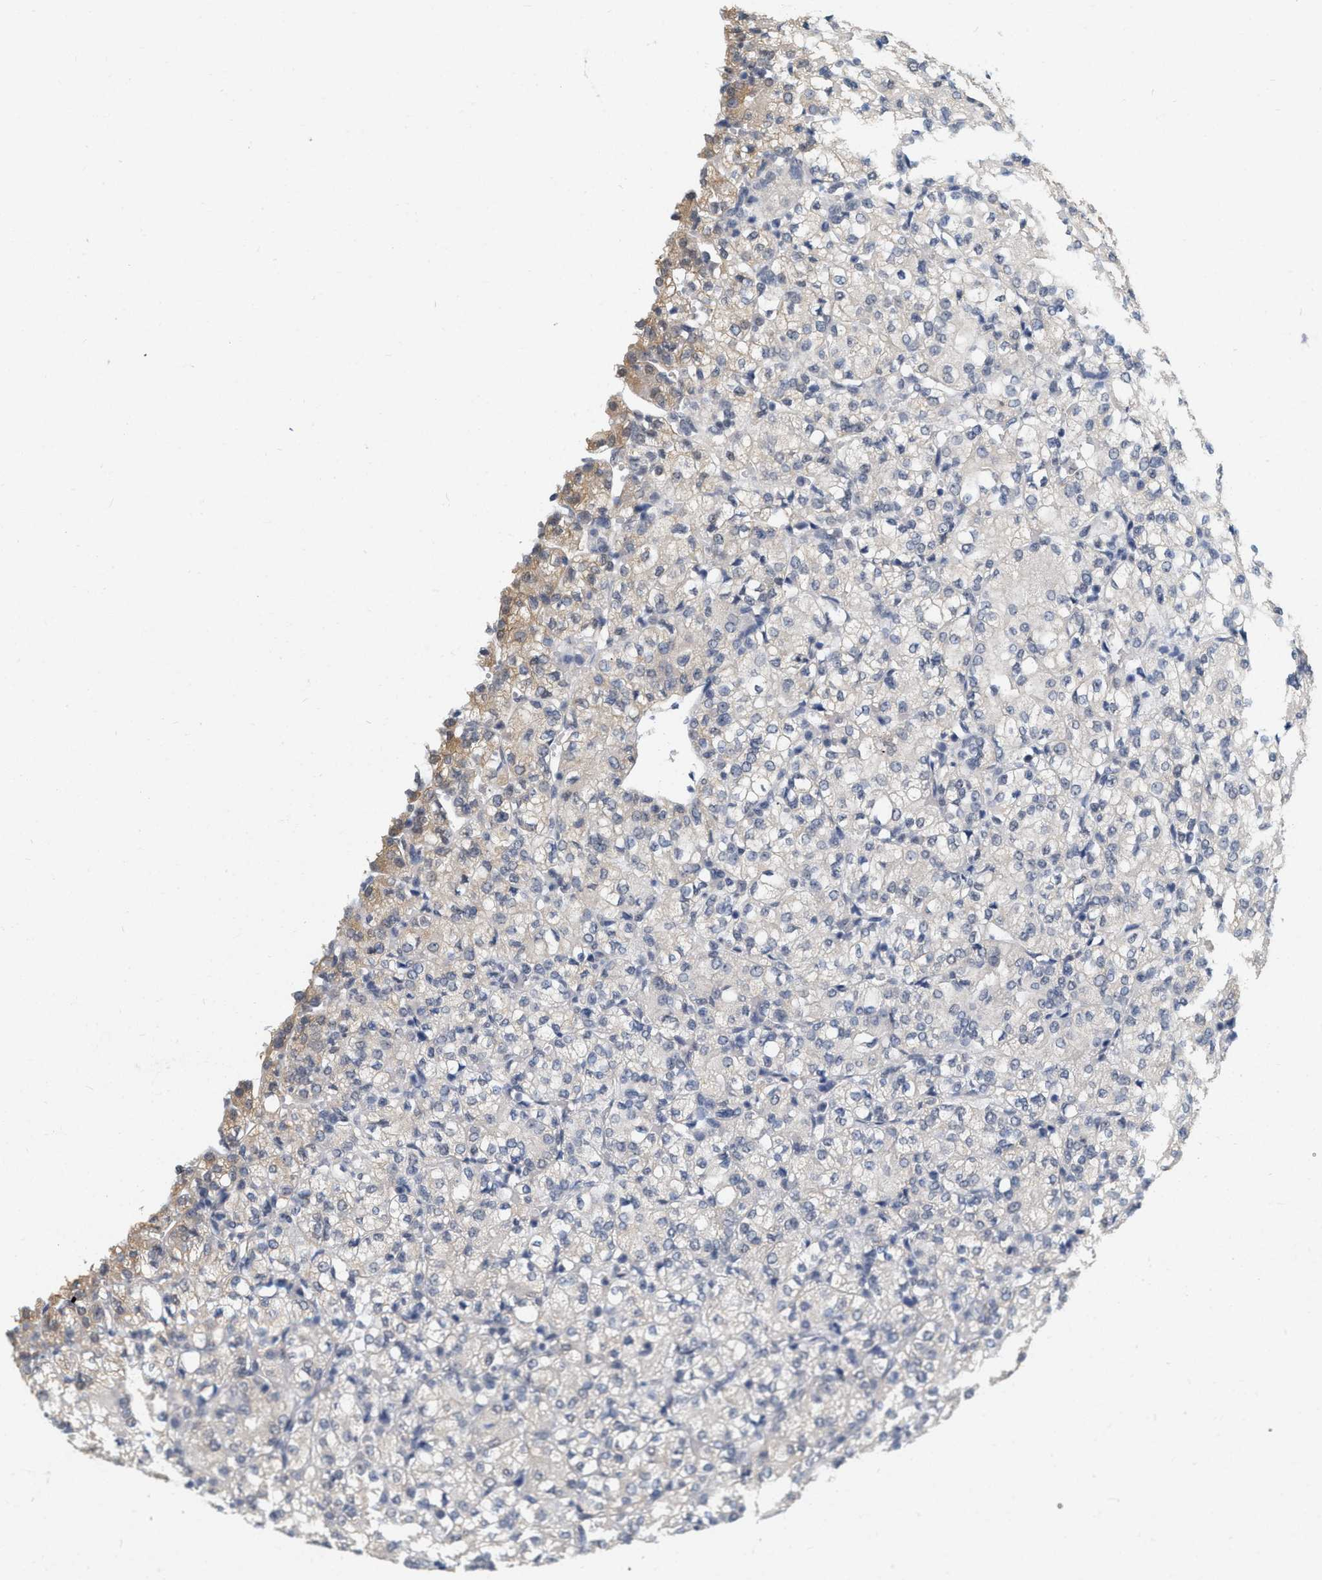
{"staining": {"intensity": "weak", "quantity": "<25%", "location": "cytoplasmic/membranous"}, "tissue": "renal cancer", "cell_type": "Tumor cells", "image_type": "cancer", "snomed": [{"axis": "morphology", "description": "Adenocarcinoma, NOS"}, {"axis": "topography", "description": "Kidney"}], "caption": "Tumor cells show no significant staining in renal cancer (adenocarcinoma). (DAB immunohistochemistry with hematoxylin counter stain).", "gene": "RUVBL1", "patient": {"sex": "male", "age": 77}}